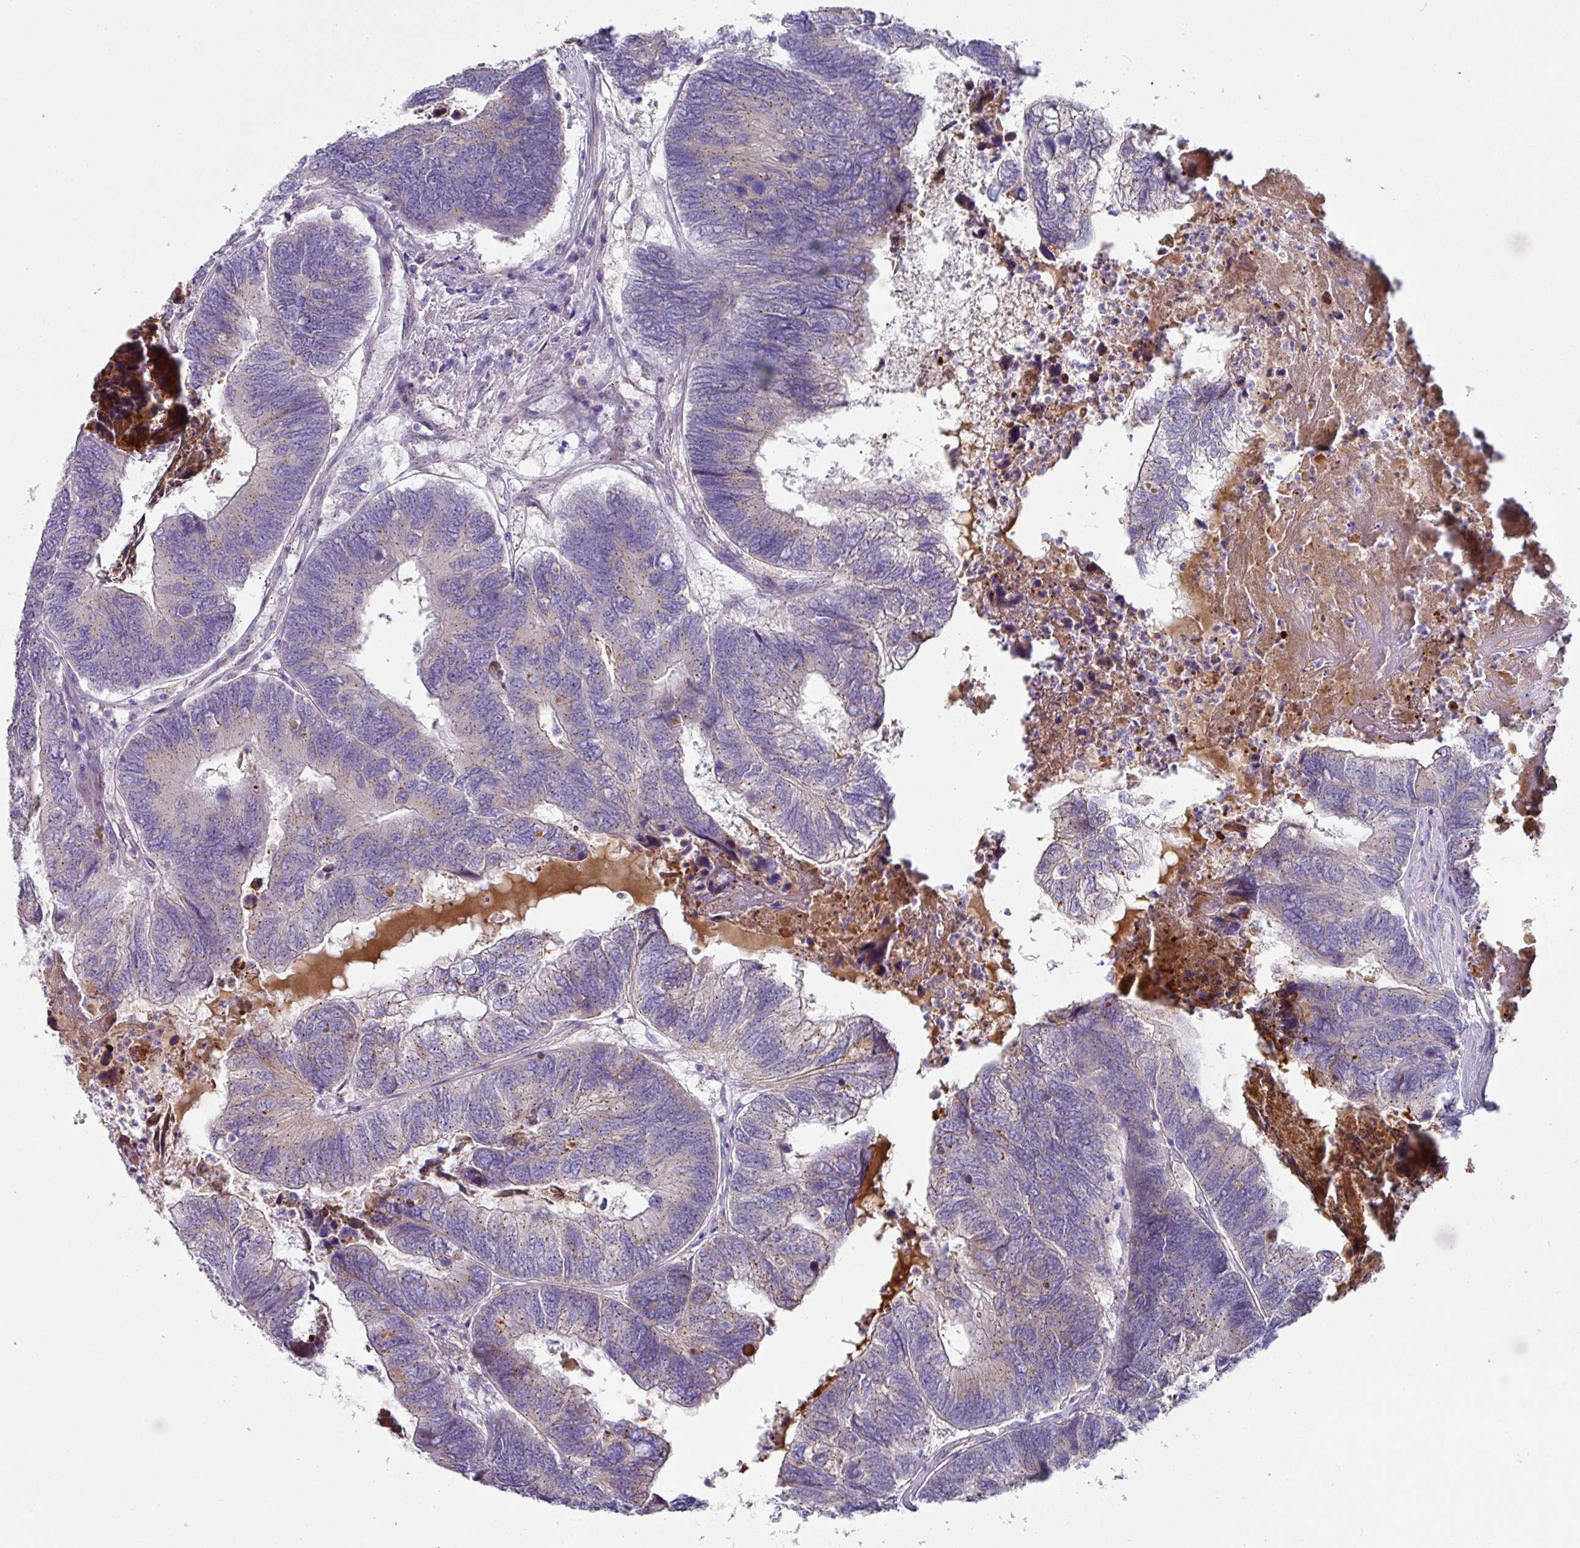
{"staining": {"intensity": "weak", "quantity": "<25%", "location": "cytoplasmic/membranous"}, "tissue": "colorectal cancer", "cell_type": "Tumor cells", "image_type": "cancer", "snomed": [{"axis": "morphology", "description": "Adenocarcinoma, NOS"}, {"axis": "topography", "description": "Colon"}], "caption": "Immunohistochemistry (IHC) micrograph of neoplastic tissue: human colorectal cancer (adenocarcinoma) stained with DAB exhibits no significant protein positivity in tumor cells.", "gene": "IL4R", "patient": {"sex": "female", "age": 67}}